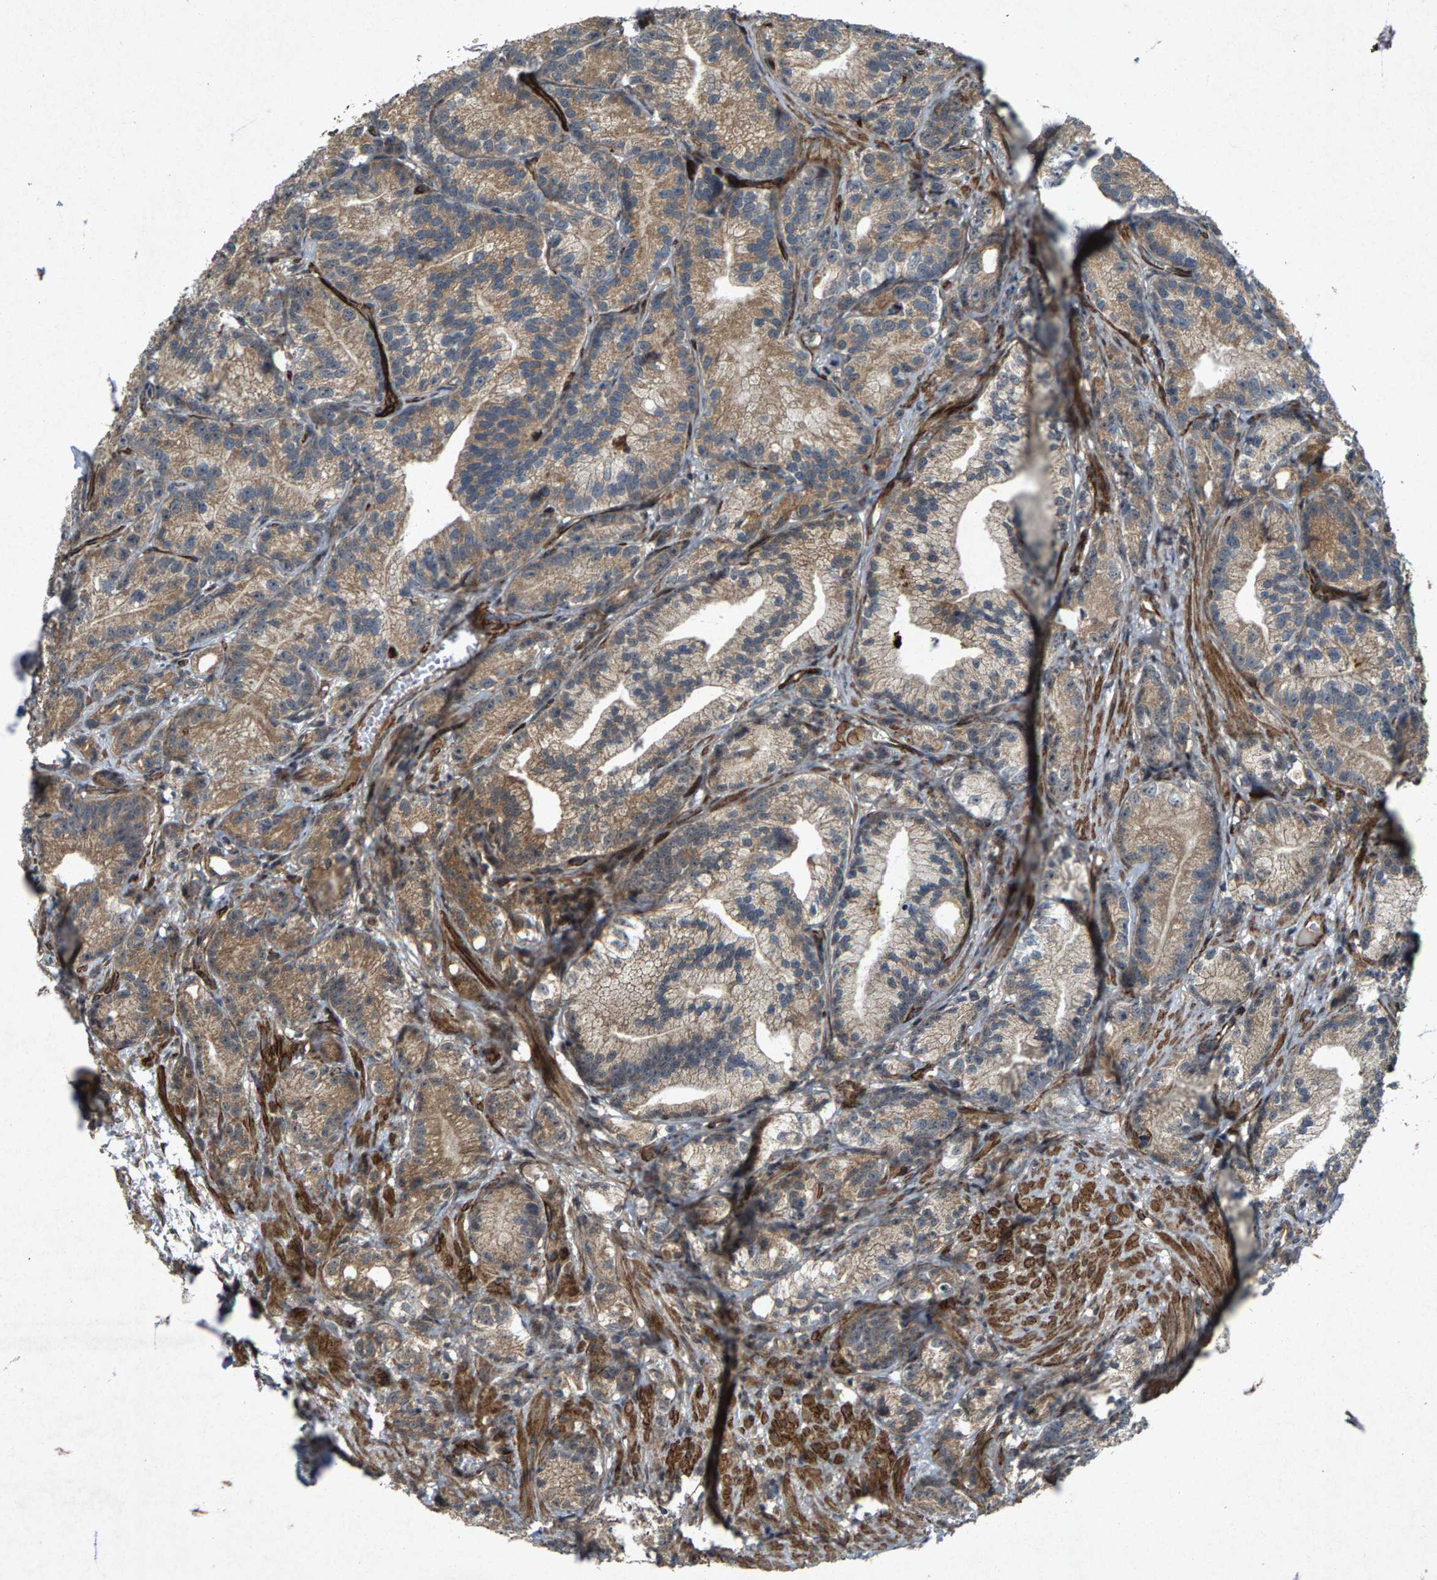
{"staining": {"intensity": "moderate", "quantity": ">75%", "location": "cytoplasmic/membranous"}, "tissue": "prostate cancer", "cell_type": "Tumor cells", "image_type": "cancer", "snomed": [{"axis": "morphology", "description": "Adenocarcinoma, Low grade"}, {"axis": "topography", "description": "Prostate"}], "caption": "The micrograph displays immunohistochemical staining of prostate adenocarcinoma (low-grade). There is moderate cytoplasmic/membranous positivity is appreciated in about >75% of tumor cells.", "gene": "LRRC72", "patient": {"sex": "male", "age": 89}}